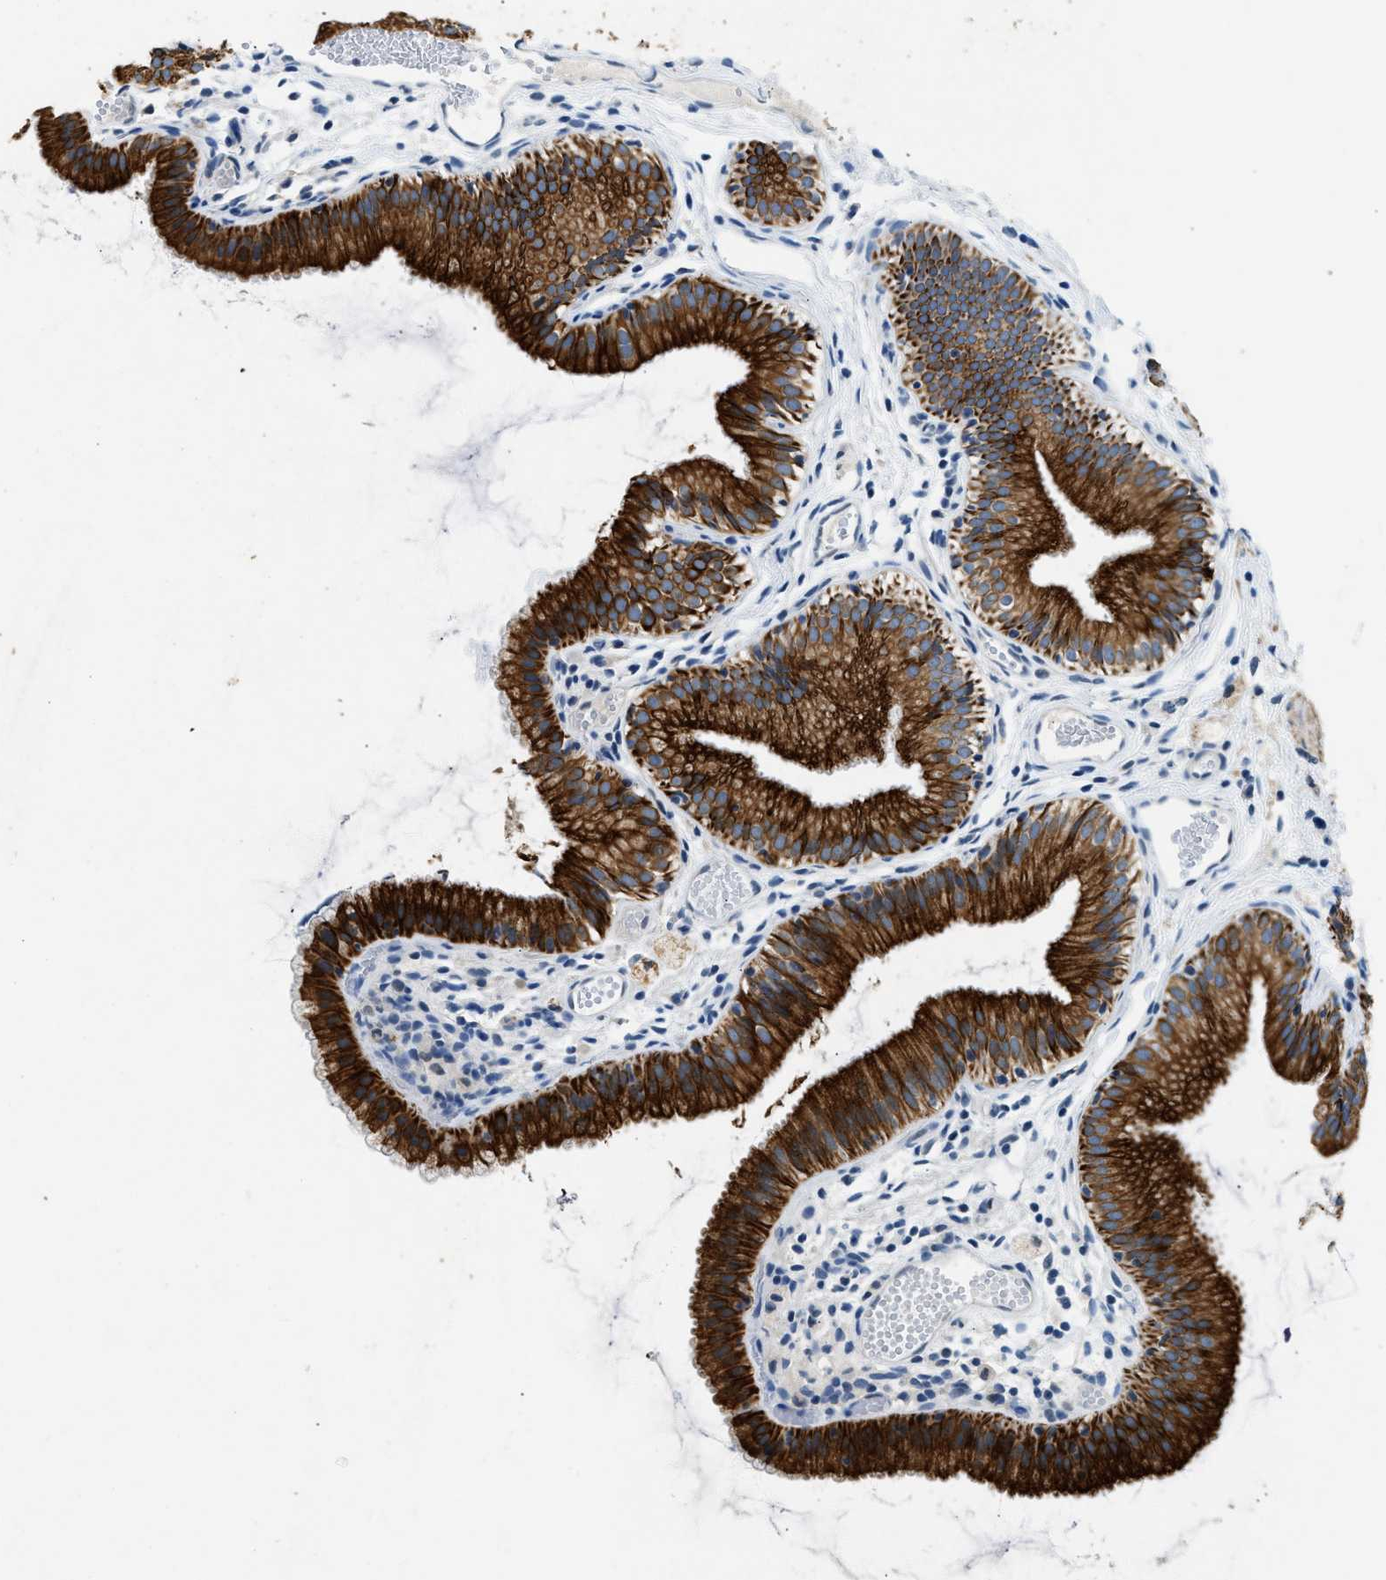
{"staining": {"intensity": "strong", "quantity": ">75%", "location": "cytoplasmic/membranous"}, "tissue": "gallbladder", "cell_type": "Glandular cells", "image_type": "normal", "snomed": [{"axis": "morphology", "description": "Normal tissue, NOS"}, {"axis": "topography", "description": "Gallbladder"}], "caption": "This image reveals normal gallbladder stained with immunohistochemistry (IHC) to label a protein in brown. The cytoplasmic/membranous of glandular cells show strong positivity for the protein. Nuclei are counter-stained blue.", "gene": "CFAP20", "patient": {"sex": "female", "age": 26}}